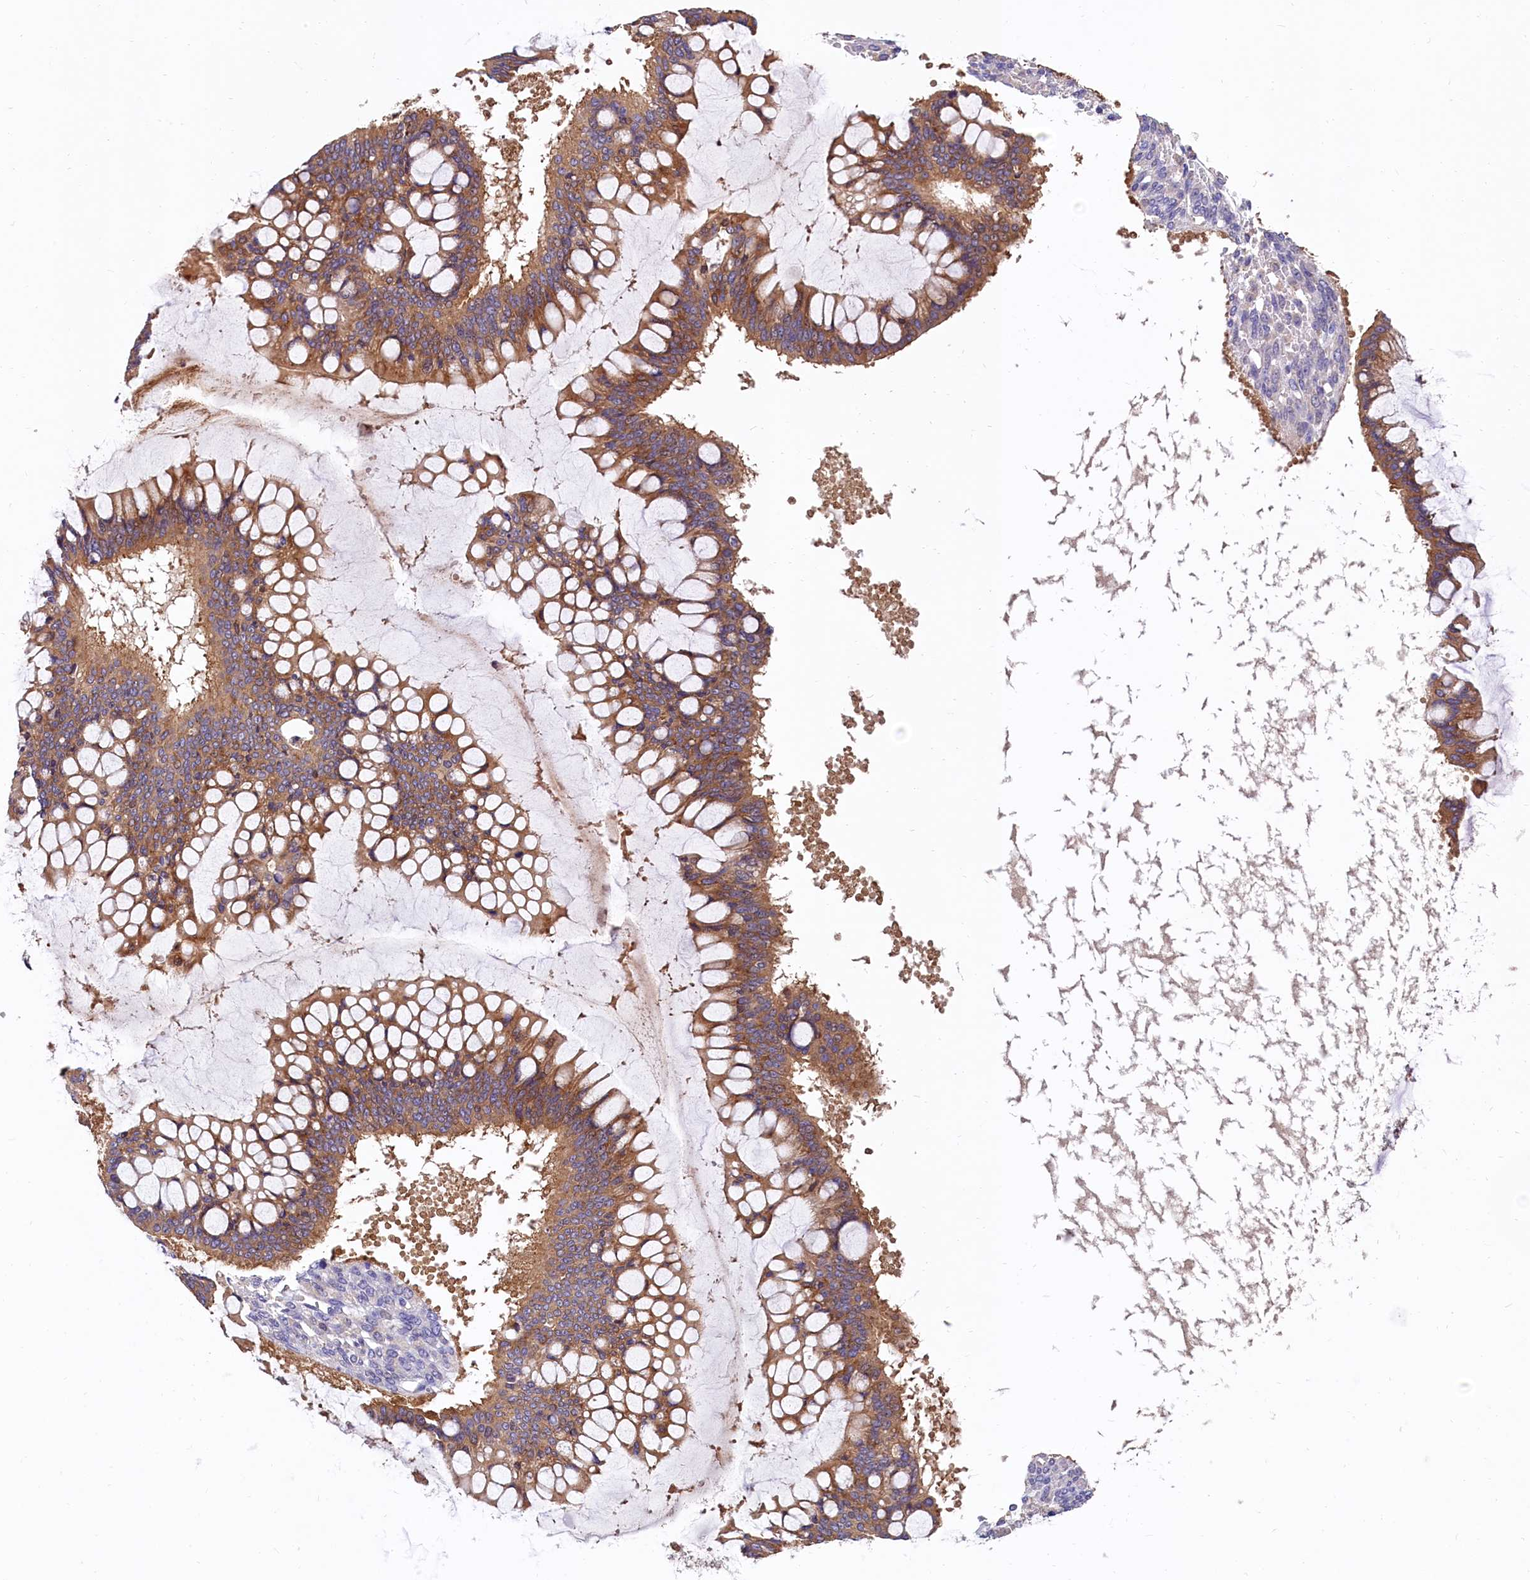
{"staining": {"intensity": "moderate", "quantity": ">75%", "location": "cytoplasmic/membranous"}, "tissue": "ovarian cancer", "cell_type": "Tumor cells", "image_type": "cancer", "snomed": [{"axis": "morphology", "description": "Cystadenocarcinoma, mucinous, NOS"}, {"axis": "topography", "description": "Ovary"}], "caption": "Approximately >75% of tumor cells in human ovarian cancer (mucinous cystadenocarcinoma) exhibit moderate cytoplasmic/membranous protein staining as visualized by brown immunohistochemical staining.", "gene": "EPS8L2", "patient": {"sex": "female", "age": 73}}